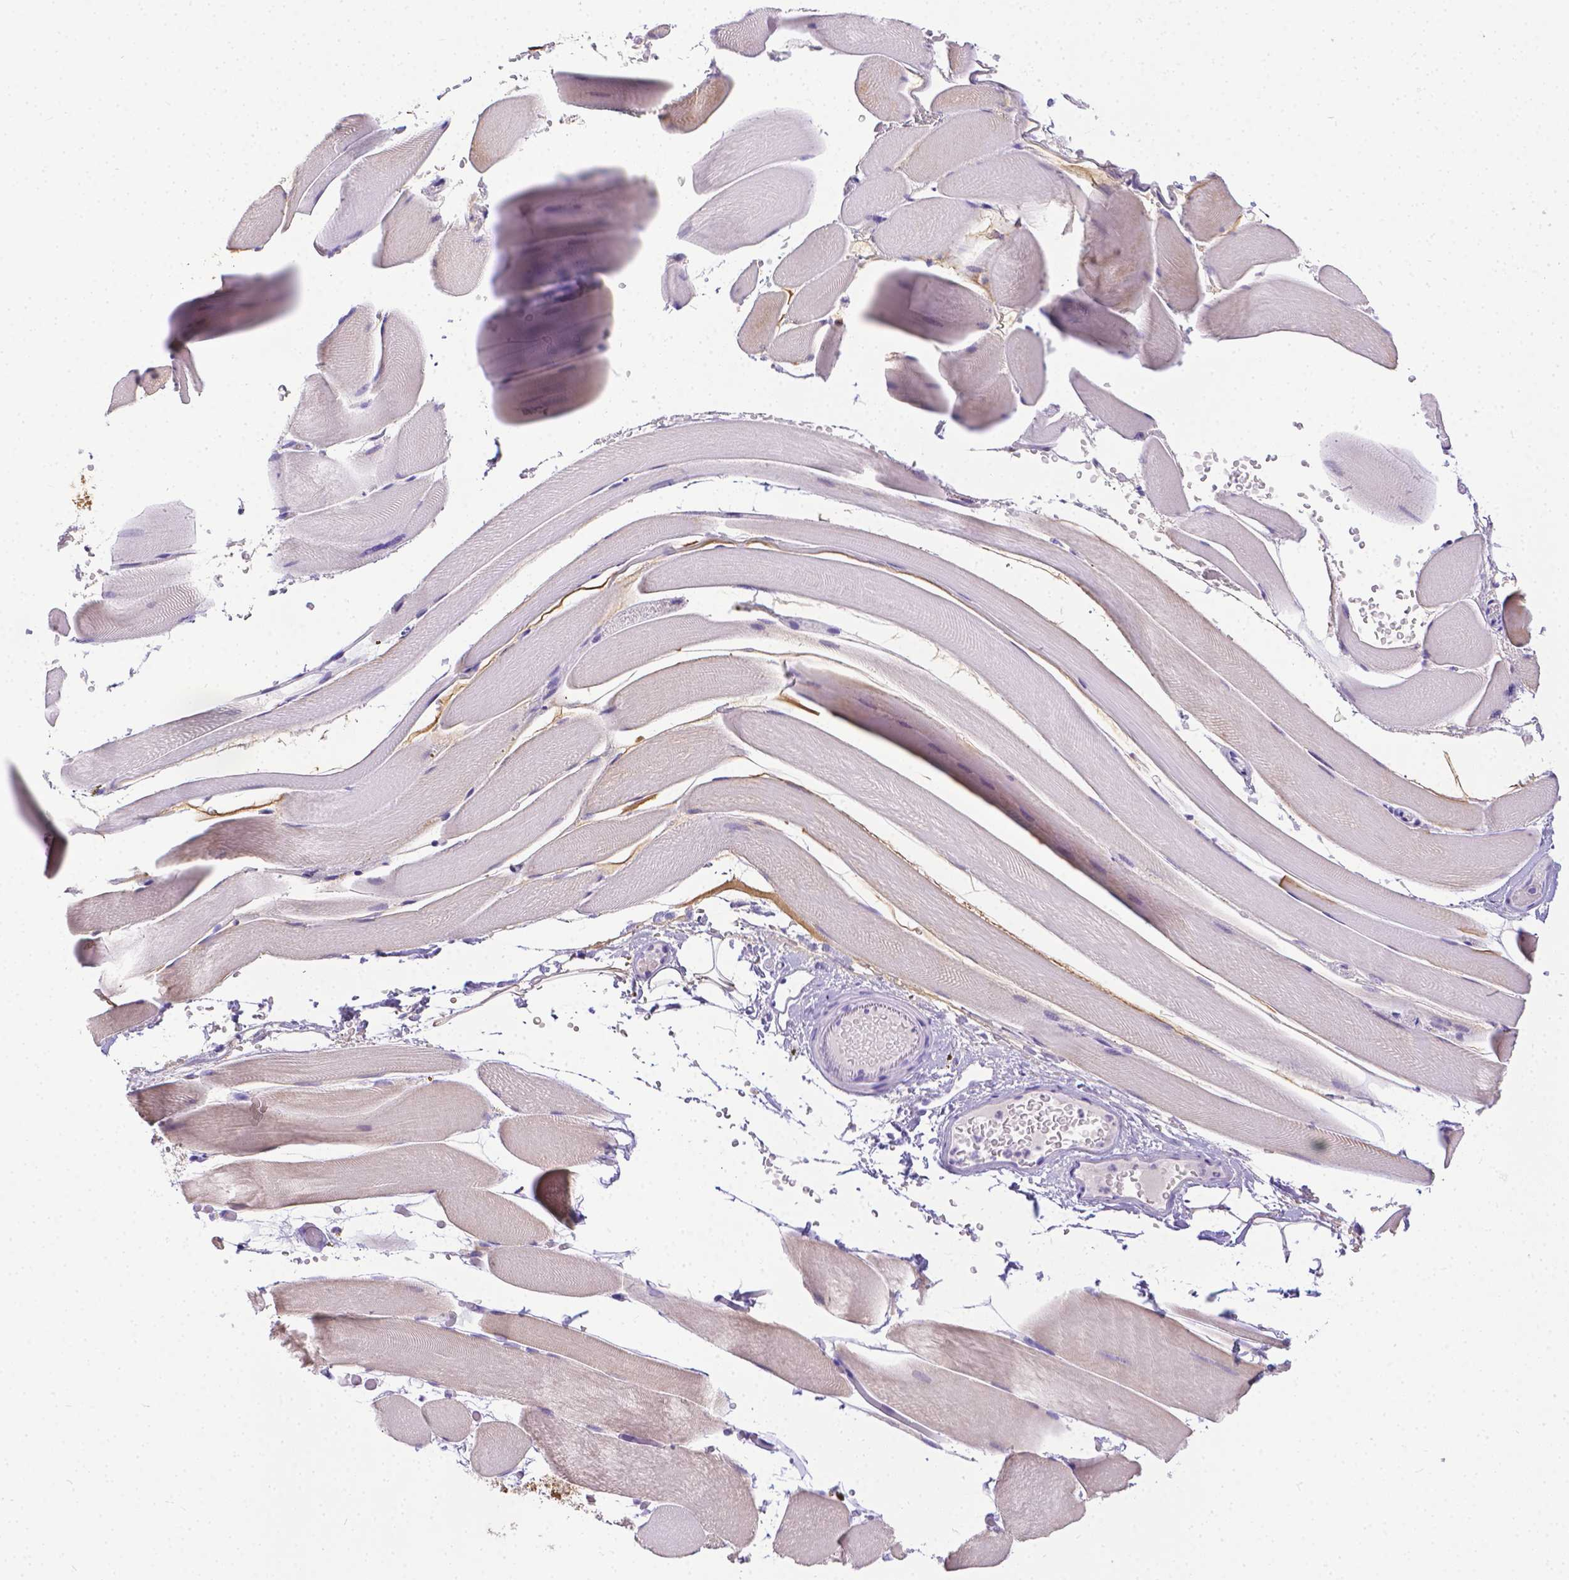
{"staining": {"intensity": "negative", "quantity": "none", "location": "none"}, "tissue": "skeletal muscle", "cell_type": "Myocytes", "image_type": "normal", "snomed": [{"axis": "morphology", "description": "Normal tissue, NOS"}, {"axis": "topography", "description": "Skeletal muscle"}], "caption": "DAB (3,3'-diaminobenzidine) immunohistochemical staining of benign human skeletal muscle exhibits no significant expression in myocytes. The staining is performed using DAB brown chromogen with nuclei counter-stained in using hematoxylin.", "gene": "TTLL6", "patient": {"sex": "female", "age": 37}}